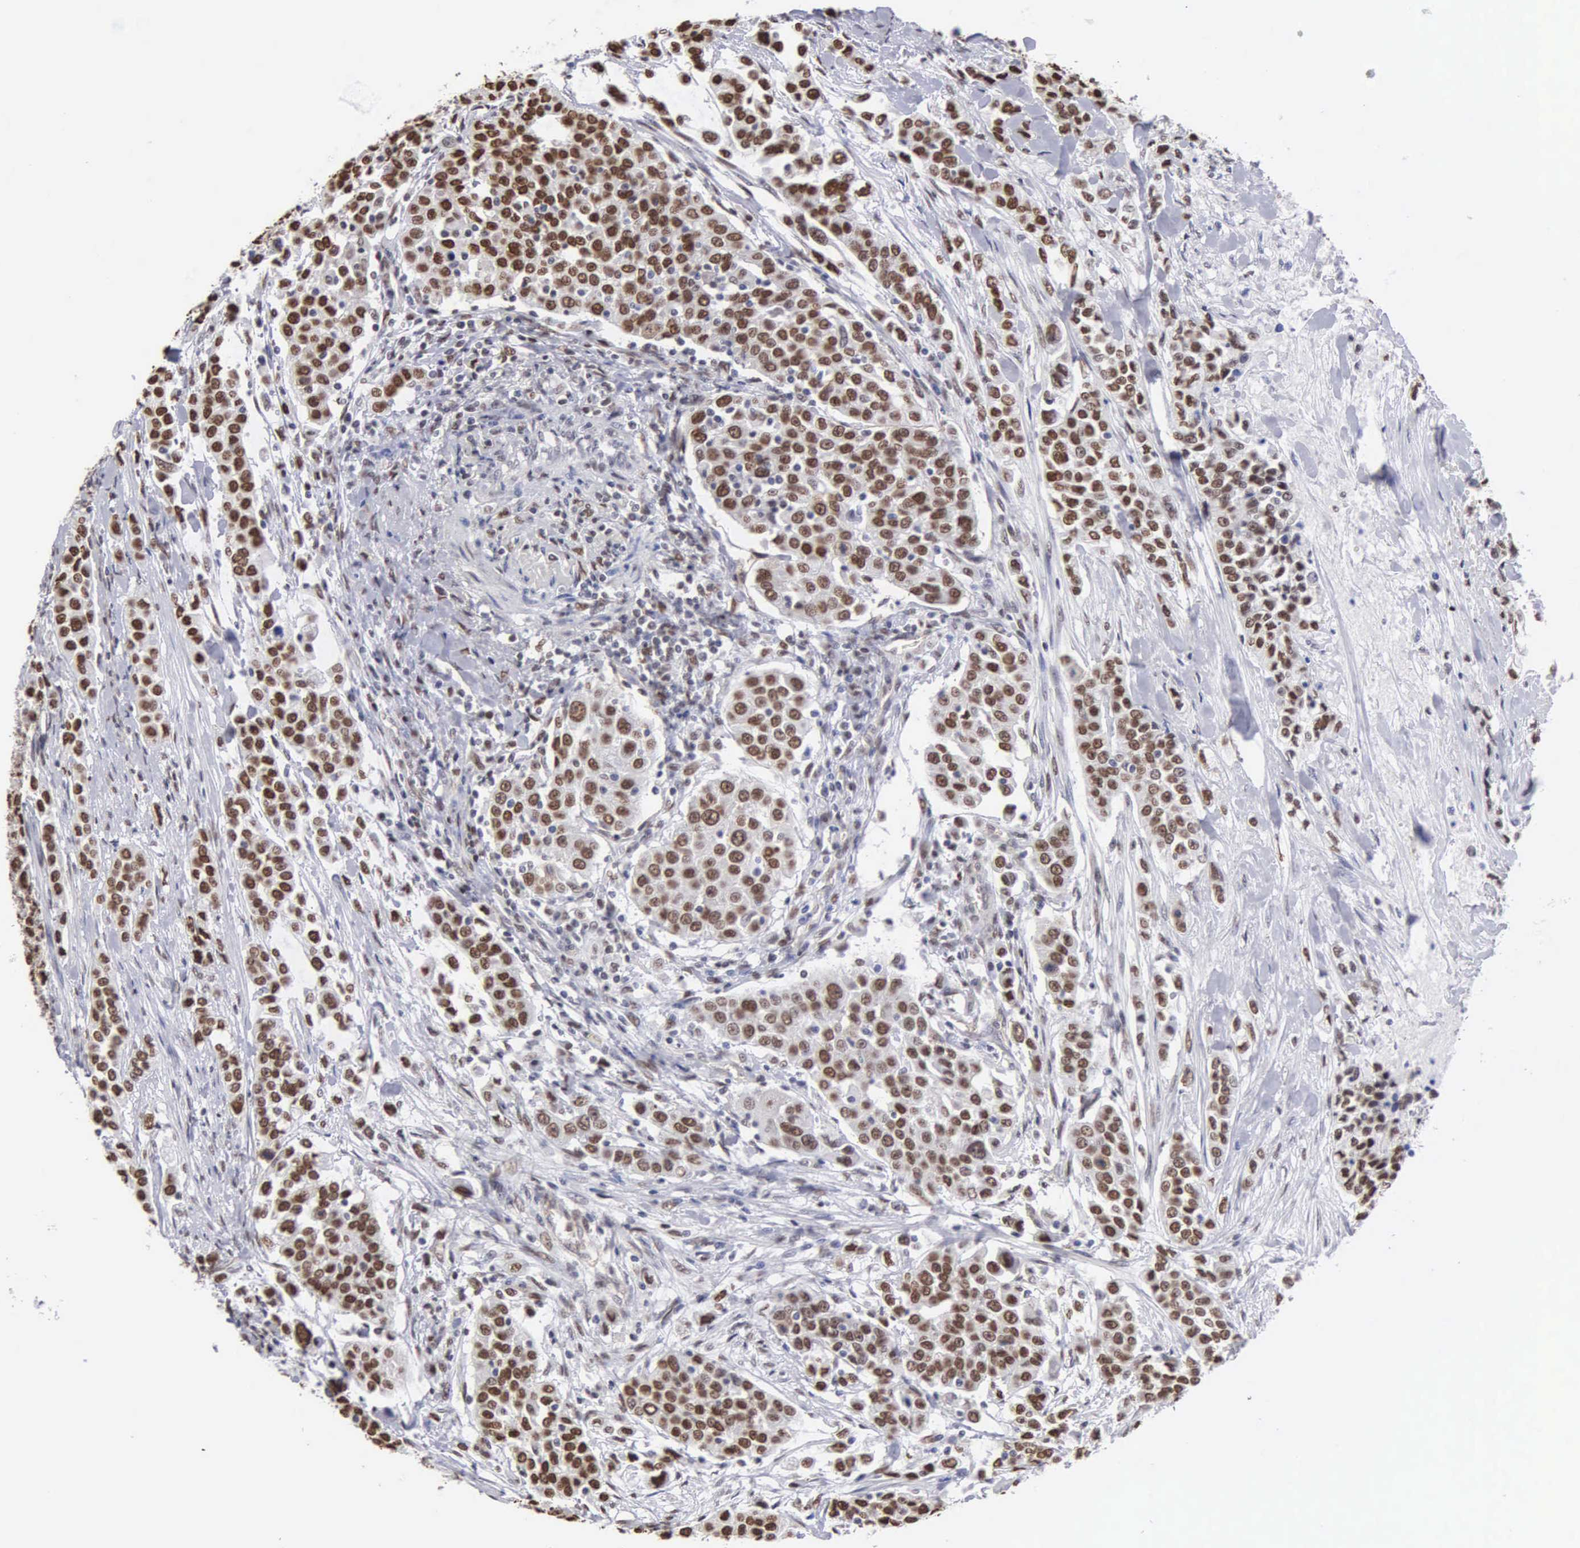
{"staining": {"intensity": "strong", "quantity": ">75%", "location": "nuclear"}, "tissue": "urothelial cancer", "cell_type": "Tumor cells", "image_type": "cancer", "snomed": [{"axis": "morphology", "description": "Urothelial carcinoma, High grade"}, {"axis": "topography", "description": "Urinary bladder"}], "caption": "Immunohistochemistry (IHC) (DAB) staining of human urothelial cancer demonstrates strong nuclear protein staining in approximately >75% of tumor cells. (Brightfield microscopy of DAB IHC at high magnification).", "gene": "CCNG1", "patient": {"sex": "female", "age": 80}}